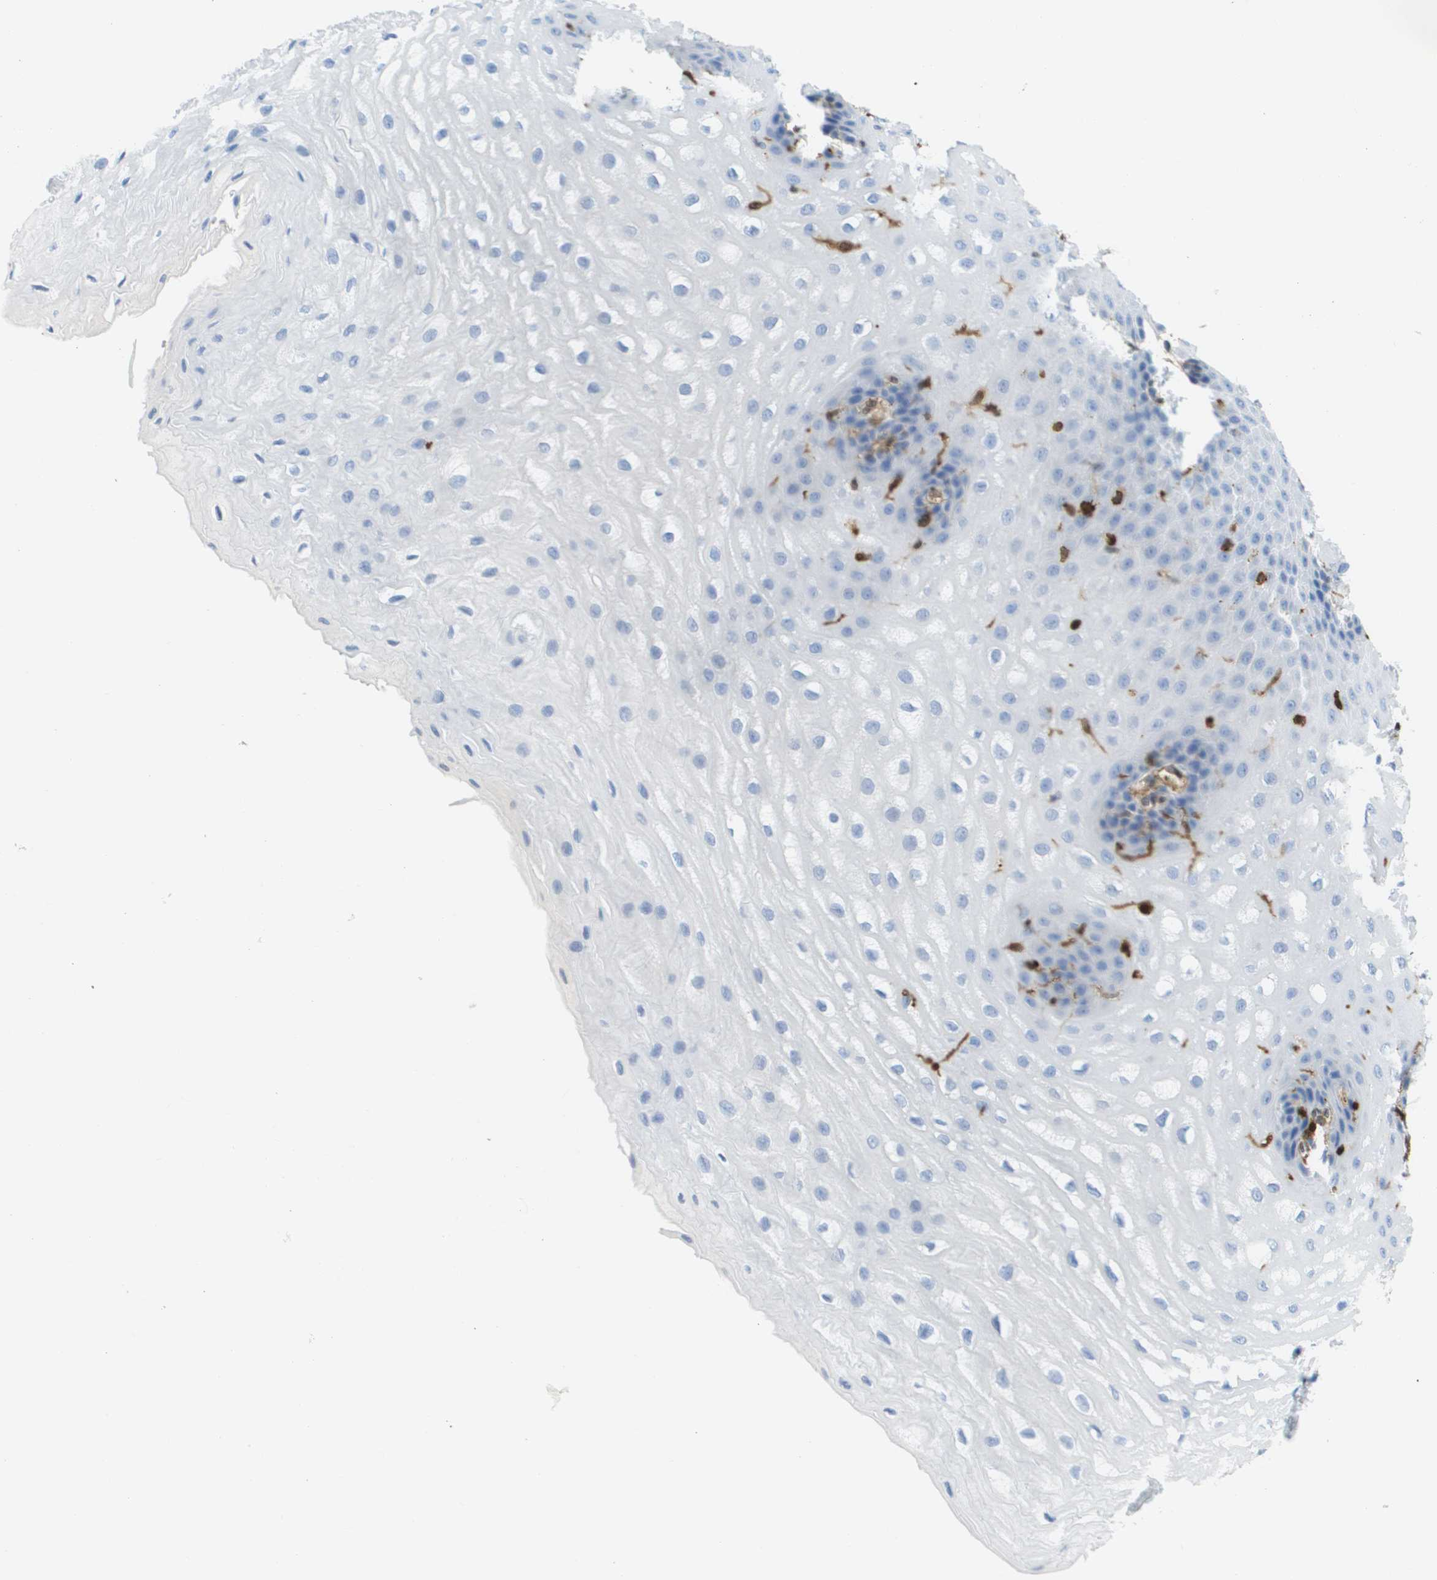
{"staining": {"intensity": "negative", "quantity": "none", "location": "none"}, "tissue": "esophagus", "cell_type": "Squamous epithelial cells", "image_type": "normal", "snomed": [{"axis": "morphology", "description": "Normal tissue, NOS"}, {"axis": "topography", "description": "Esophagus"}], "caption": "Squamous epithelial cells show no significant protein staining in benign esophagus.", "gene": "DOCK5", "patient": {"sex": "male", "age": 54}}